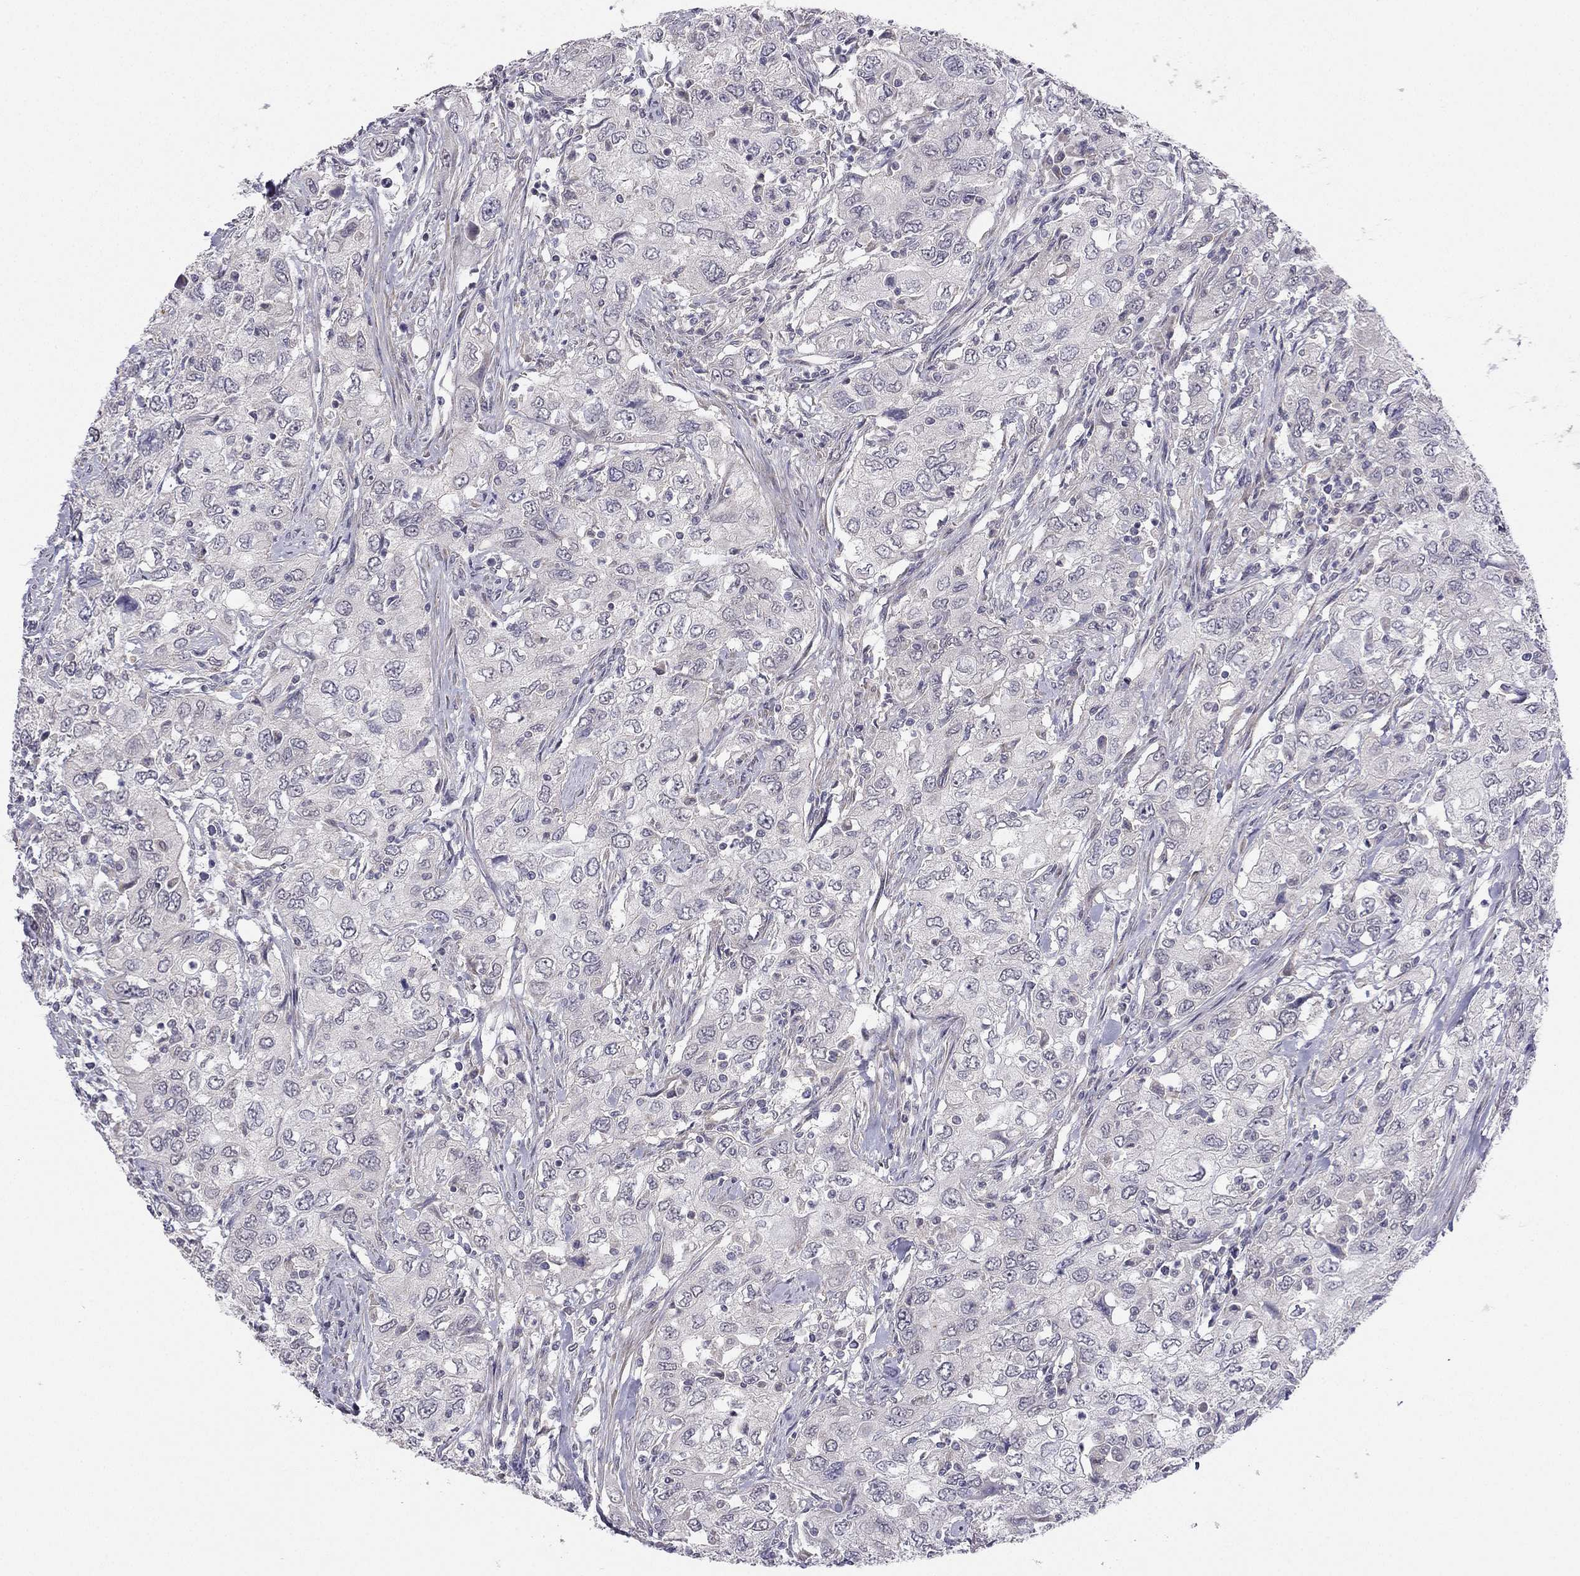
{"staining": {"intensity": "negative", "quantity": "none", "location": "none"}, "tissue": "urothelial cancer", "cell_type": "Tumor cells", "image_type": "cancer", "snomed": [{"axis": "morphology", "description": "Urothelial carcinoma, High grade"}, {"axis": "topography", "description": "Urinary bladder"}], "caption": "A high-resolution histopathology image shows immunohistochemistry staining of urothelial cancer, which displays no significant positivity in tumor cells.", "gene": "CHST8", "patient": {"sex": "male", "age": 76}}